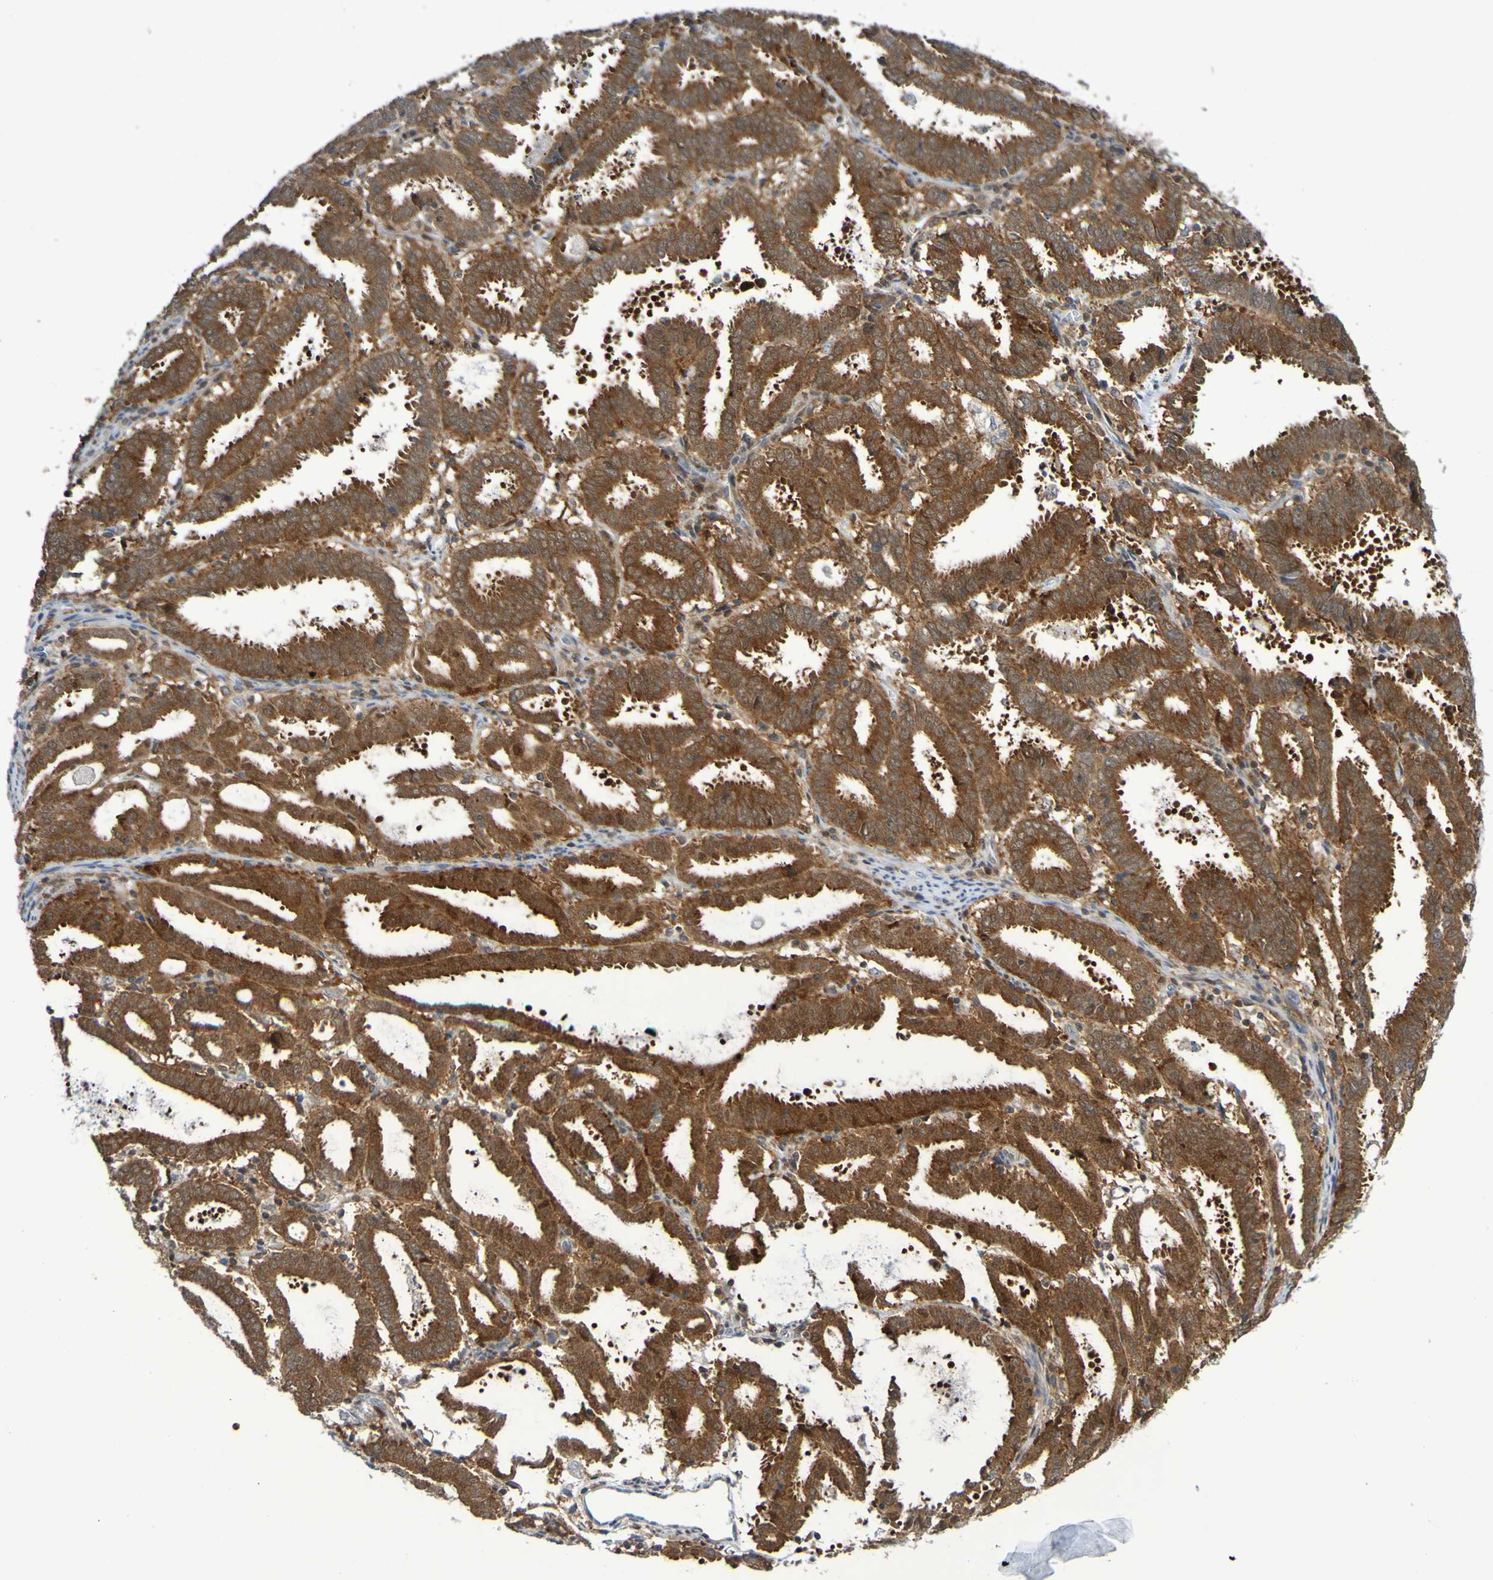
{"staining": {"intensity": "strong", "quantity": ">75%", "location": "cytoplasmic/membranous"}, "tissue": "endometrial cancer", "cell_type": "Tumor cells", "image_type": "cancer", "snomed": [{"axis": "morphology", "description": "Adenocarcinoma, NOS"}, {"axis": "topography", "description": "Uterus"}], "caption": "Strong cytoplasmic/membranous positivity is present in about >75% of tumor cells in endometrial cancer.", "gene": "ATIC", "patient": {"sex": "female", "age": 83}}